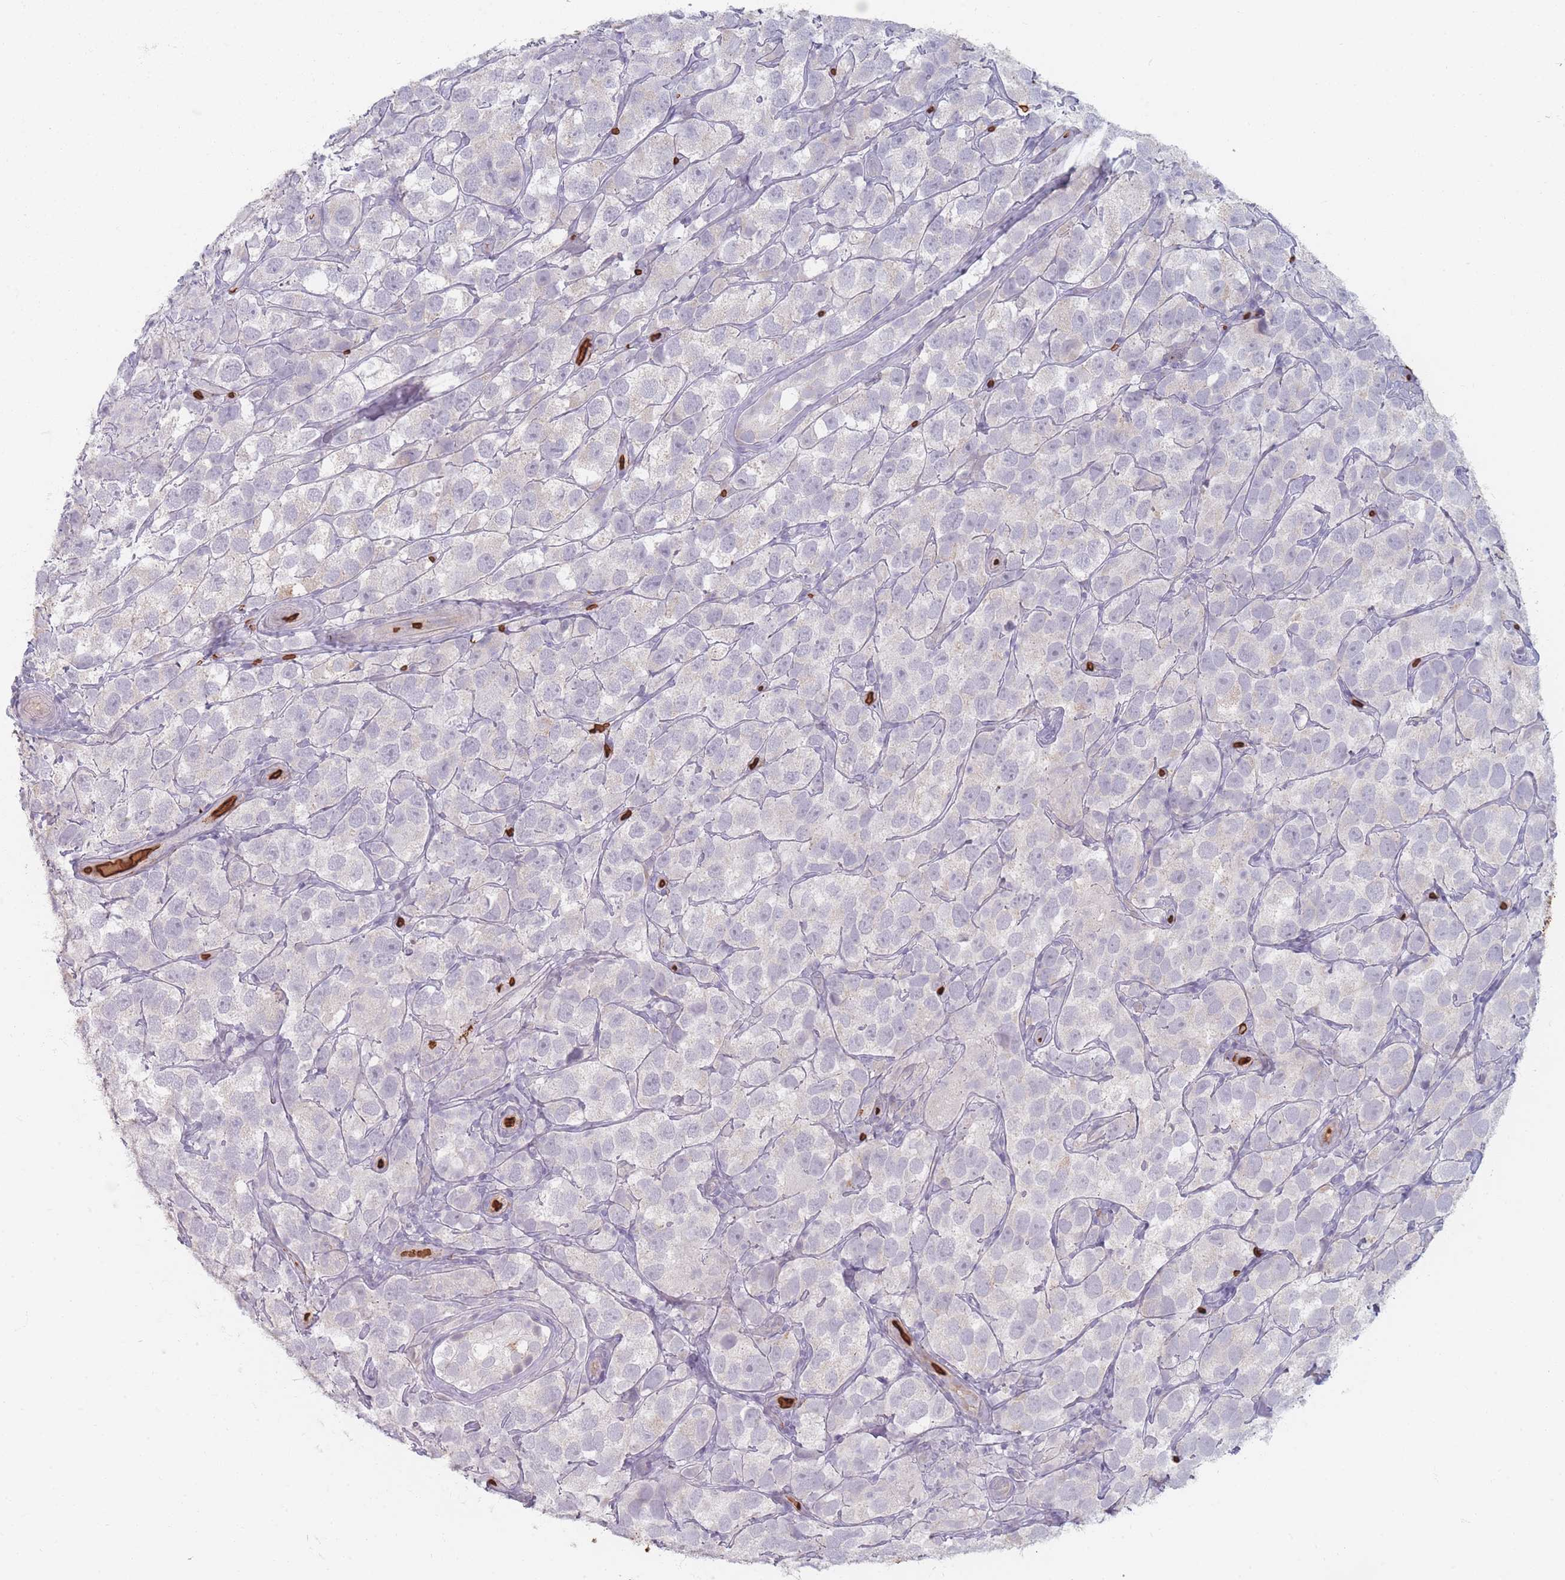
{"staining": {"intensity": "negative", "quantity": "none", "location": "none"}, "tissue": "testis cancer", "cell_type": "Tumor cells", "image_type": "cancer", "snomed": [{"axis": "morphology", "description": "Seminoma, NOS"}, {"axis": "topography", "description": "Testis"}], "caption": "IHC of testis cancer (seminoma) reveals no positivity in tumor cells.", "gene": "SLC2A6", "patient": {"sex": "male", "age": 26}}